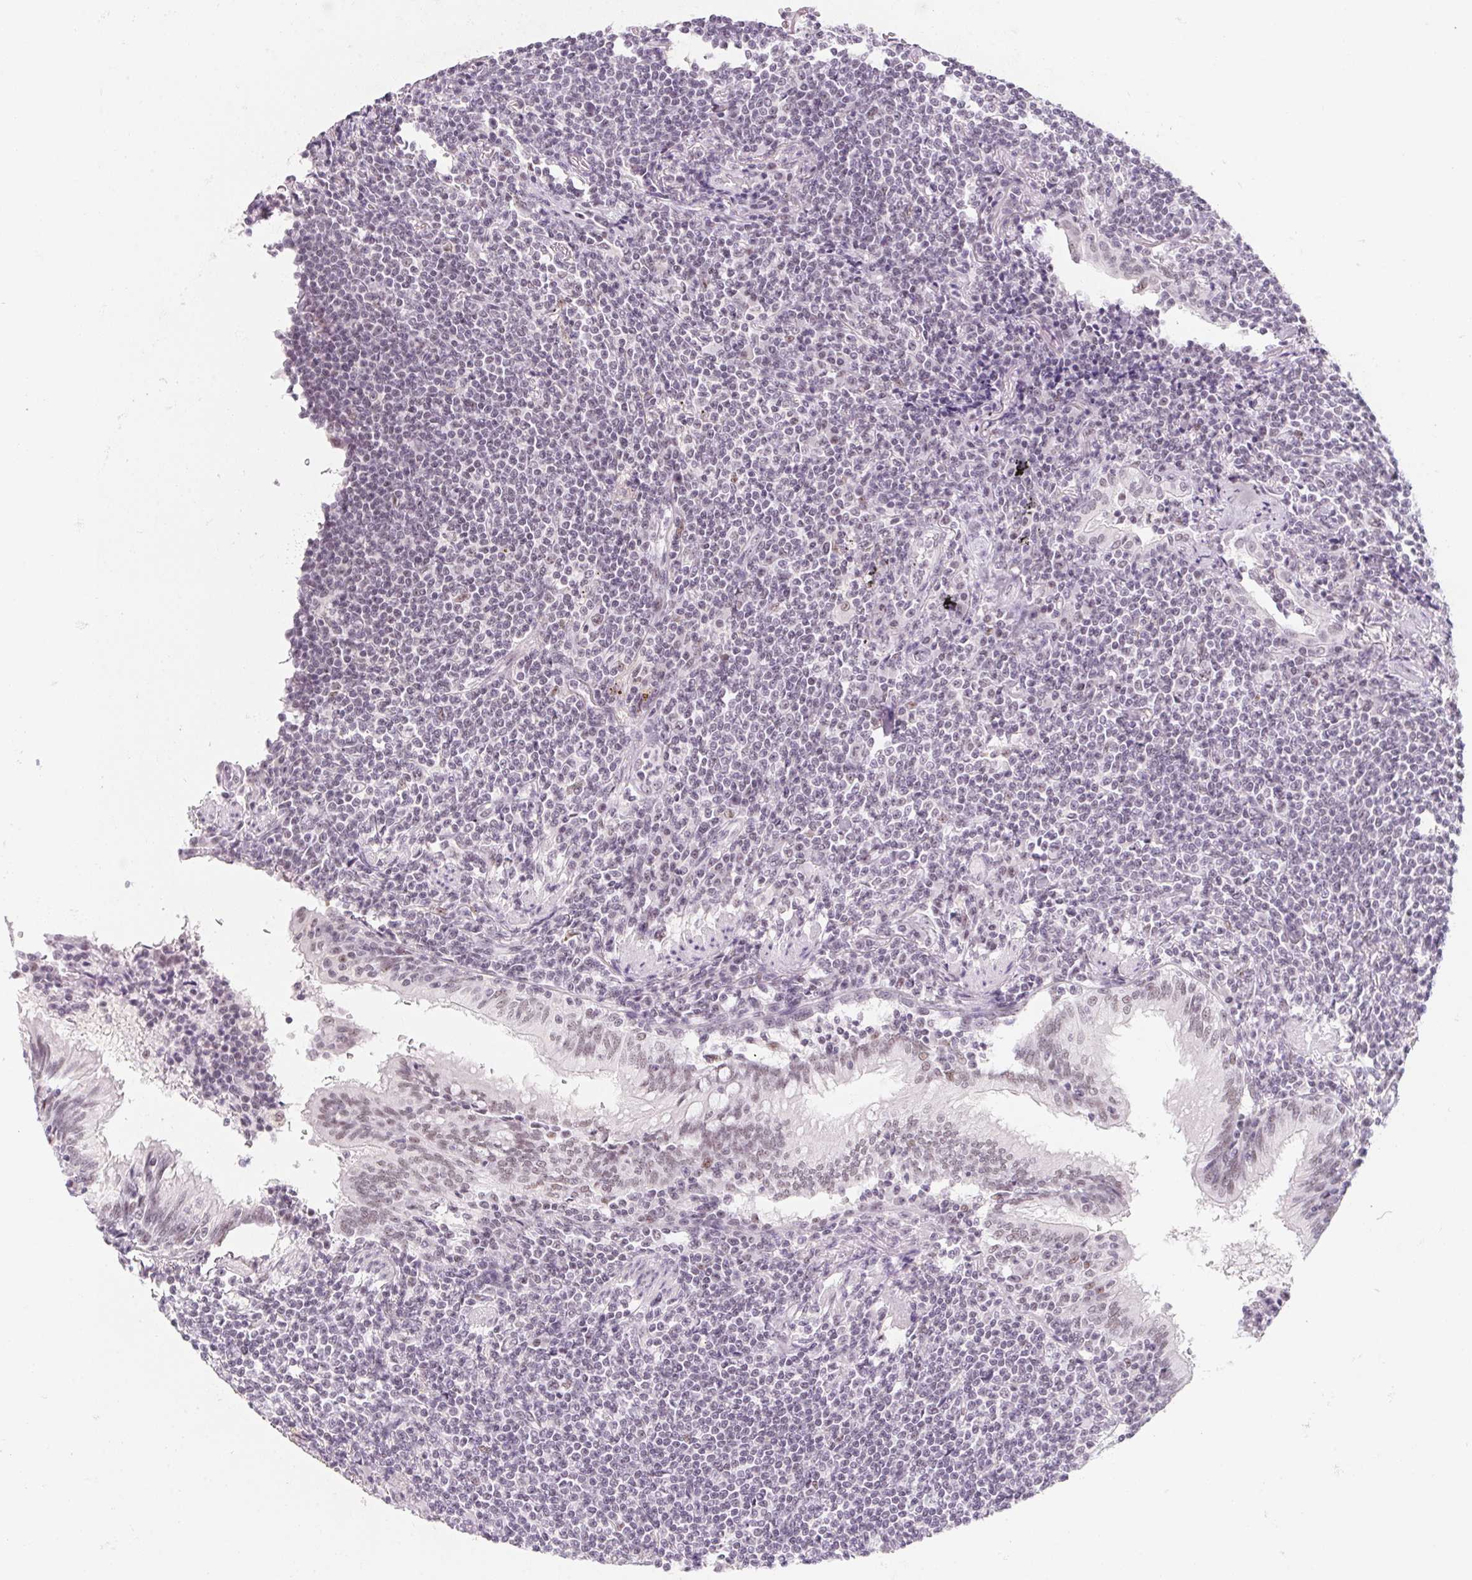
{"staining": {"intensity": "negative", "quantity": "none", "location": "none"}, "tissue": "lymphoma", "cell_type": "Tumor cells", "image_type": "cancer", "snomed": [{"axis": "morphology", "description": "Malignant lymphoma, non-Hodgkin's type, Low grade"}, {"axis": "topography", "description": "Lung"}], "caption": "Protein analysis of lymphoma exhibits no significant staining in tumor cells.", "gene": "ZIC4", "patient": {"sex": "female", "age": 71}}